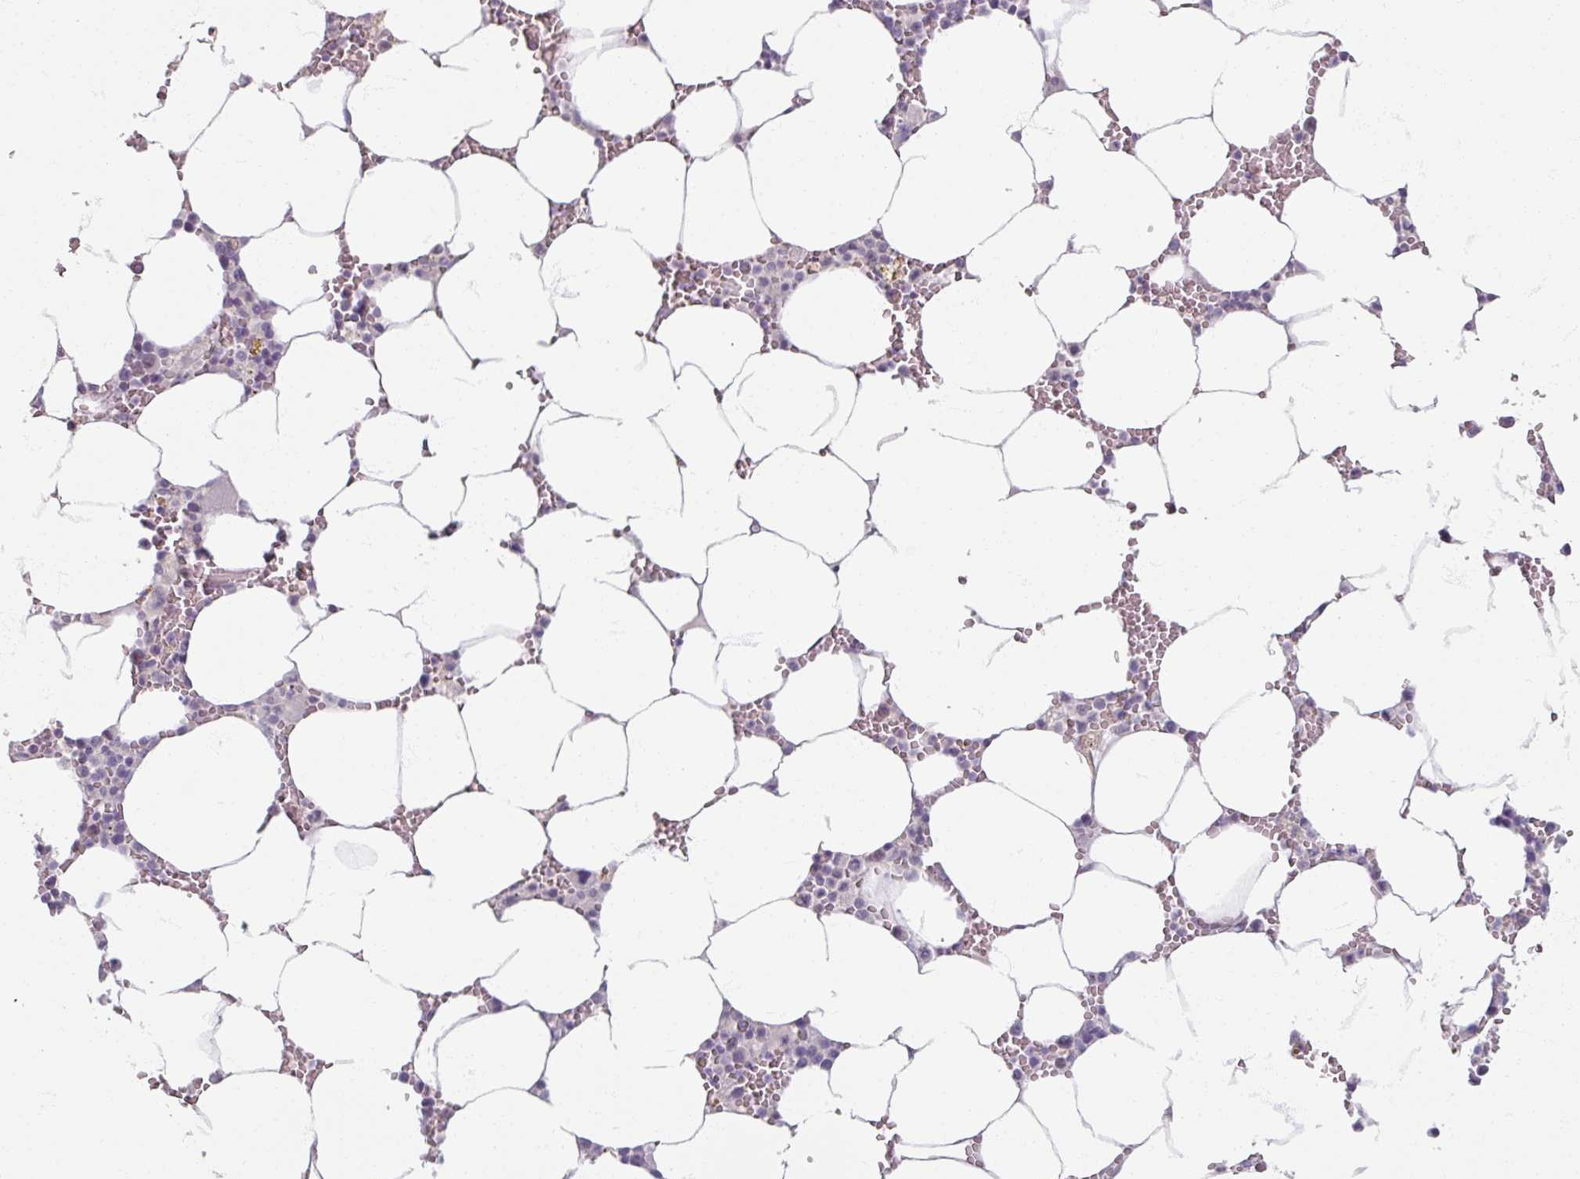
{"staining": {"intensity": "weak", "quantity": "<25%", "location": "cytoplasmic/membranous"}, "tissue": "bone marrow", "cell_type": "Hematopoietic cells", "image_type": "normal", "snomed": [{"axis": "morphology", "description": "Normal tissue, NOS"}, {"axis": "topography", "description": "Bone marrow"}], "caption": "Hematopoietic cells show no significant expression in benign bone marrow. (DAB (3,3'-diaminobenzidine) immunohistochemistry visualized using brightfield microscopy, high magnification).", "gene": "SOX11", "patient": {"sex": "male", "age": 70}}